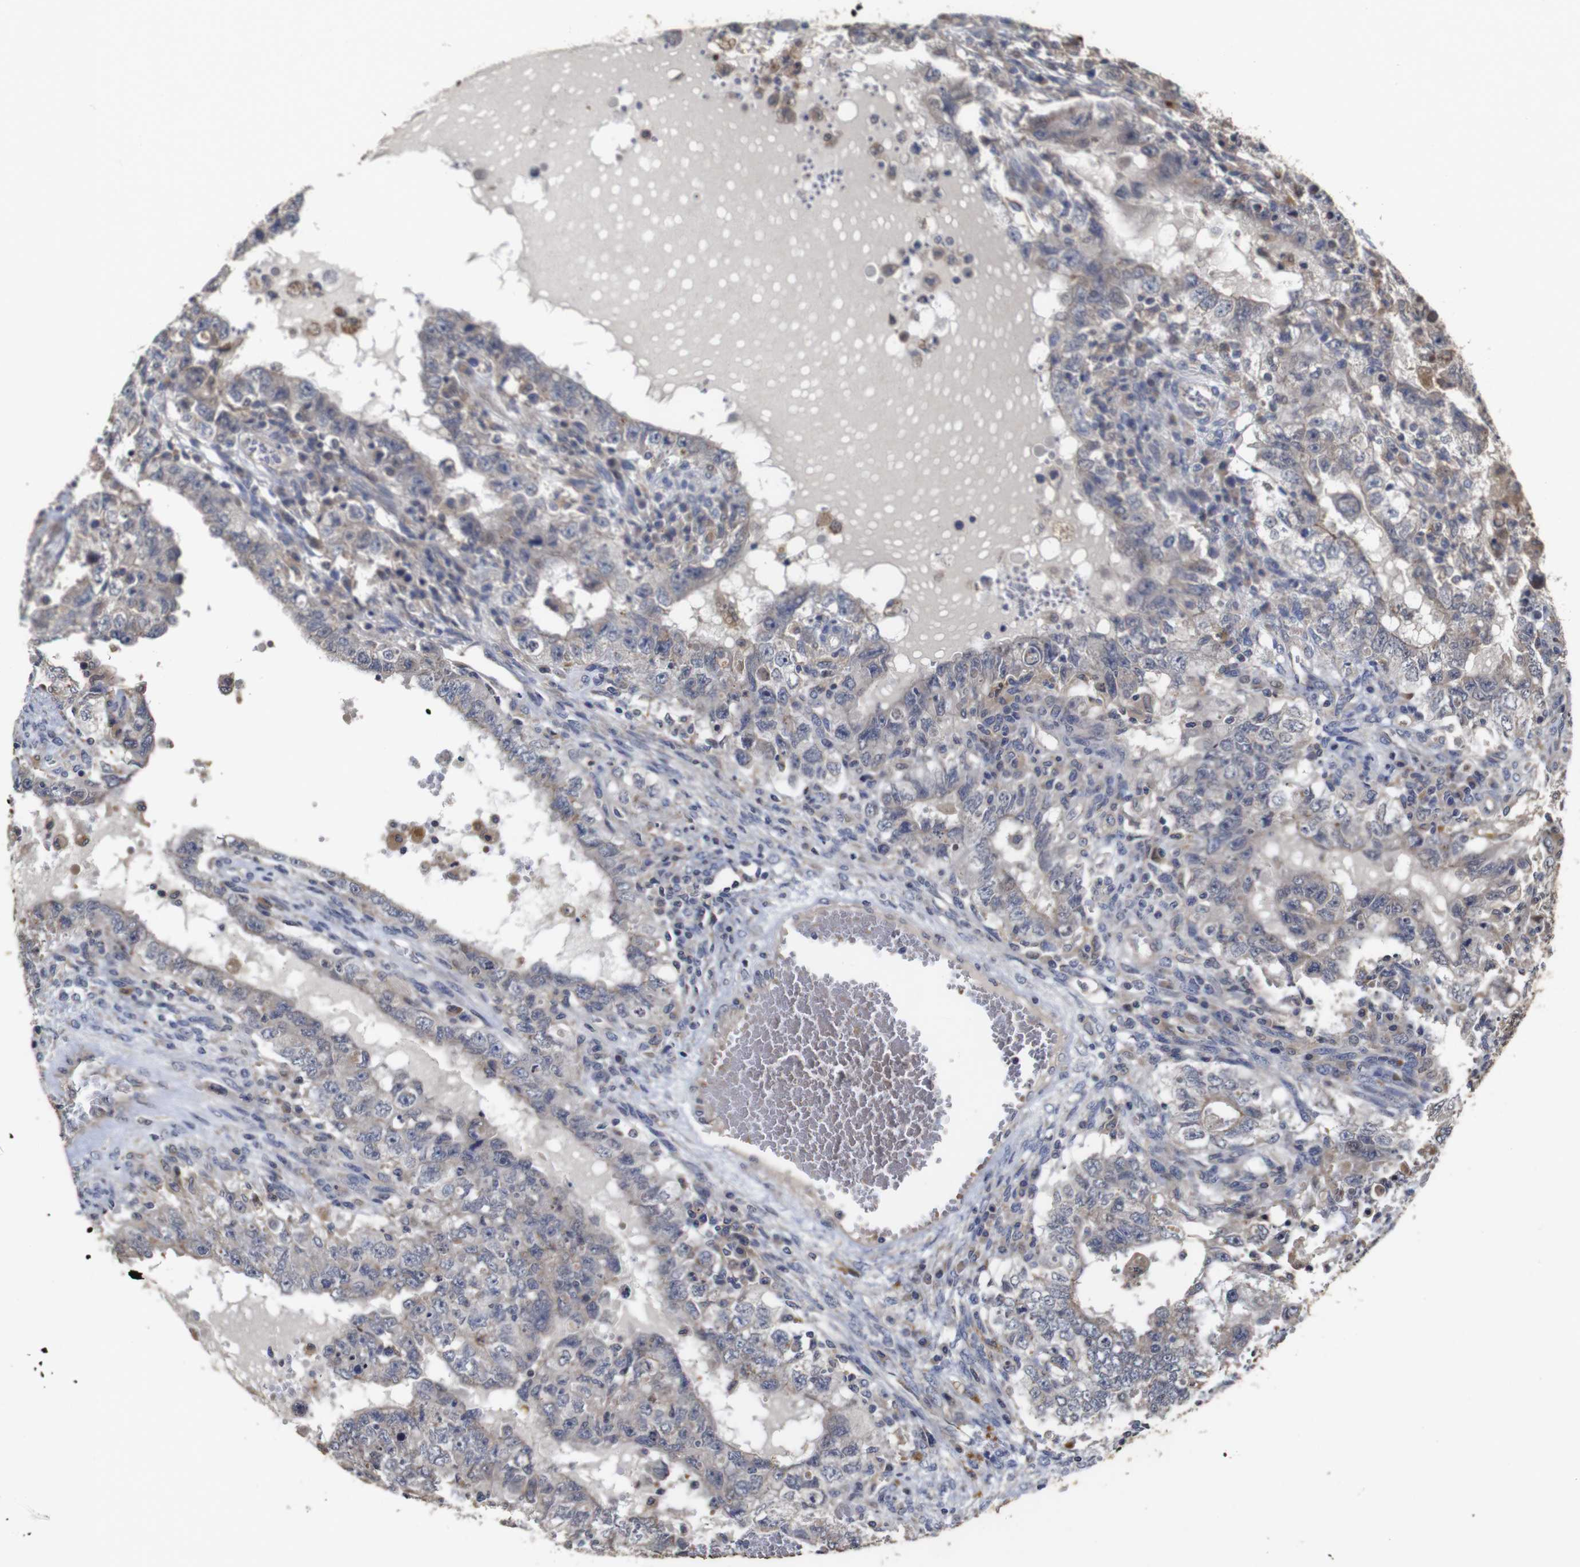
{"staining": {"intensity": "negative", "quantity": "none", "location": "none"}, "tissue": "testis cancer", "cell_type": "Tumor cells", "image_type": "cancer", "snomed": [{"axis": "morphology", "description": "Carcinoma, Embryonal, NOS"}, {"axis": "topography", "description": "Testis"}], "caption": "Protein analysis of testis cancer exhibits no significant expression in tumor cells.", "gene": "PTPN14", "patient": {"sex": "male", "age": 26}}